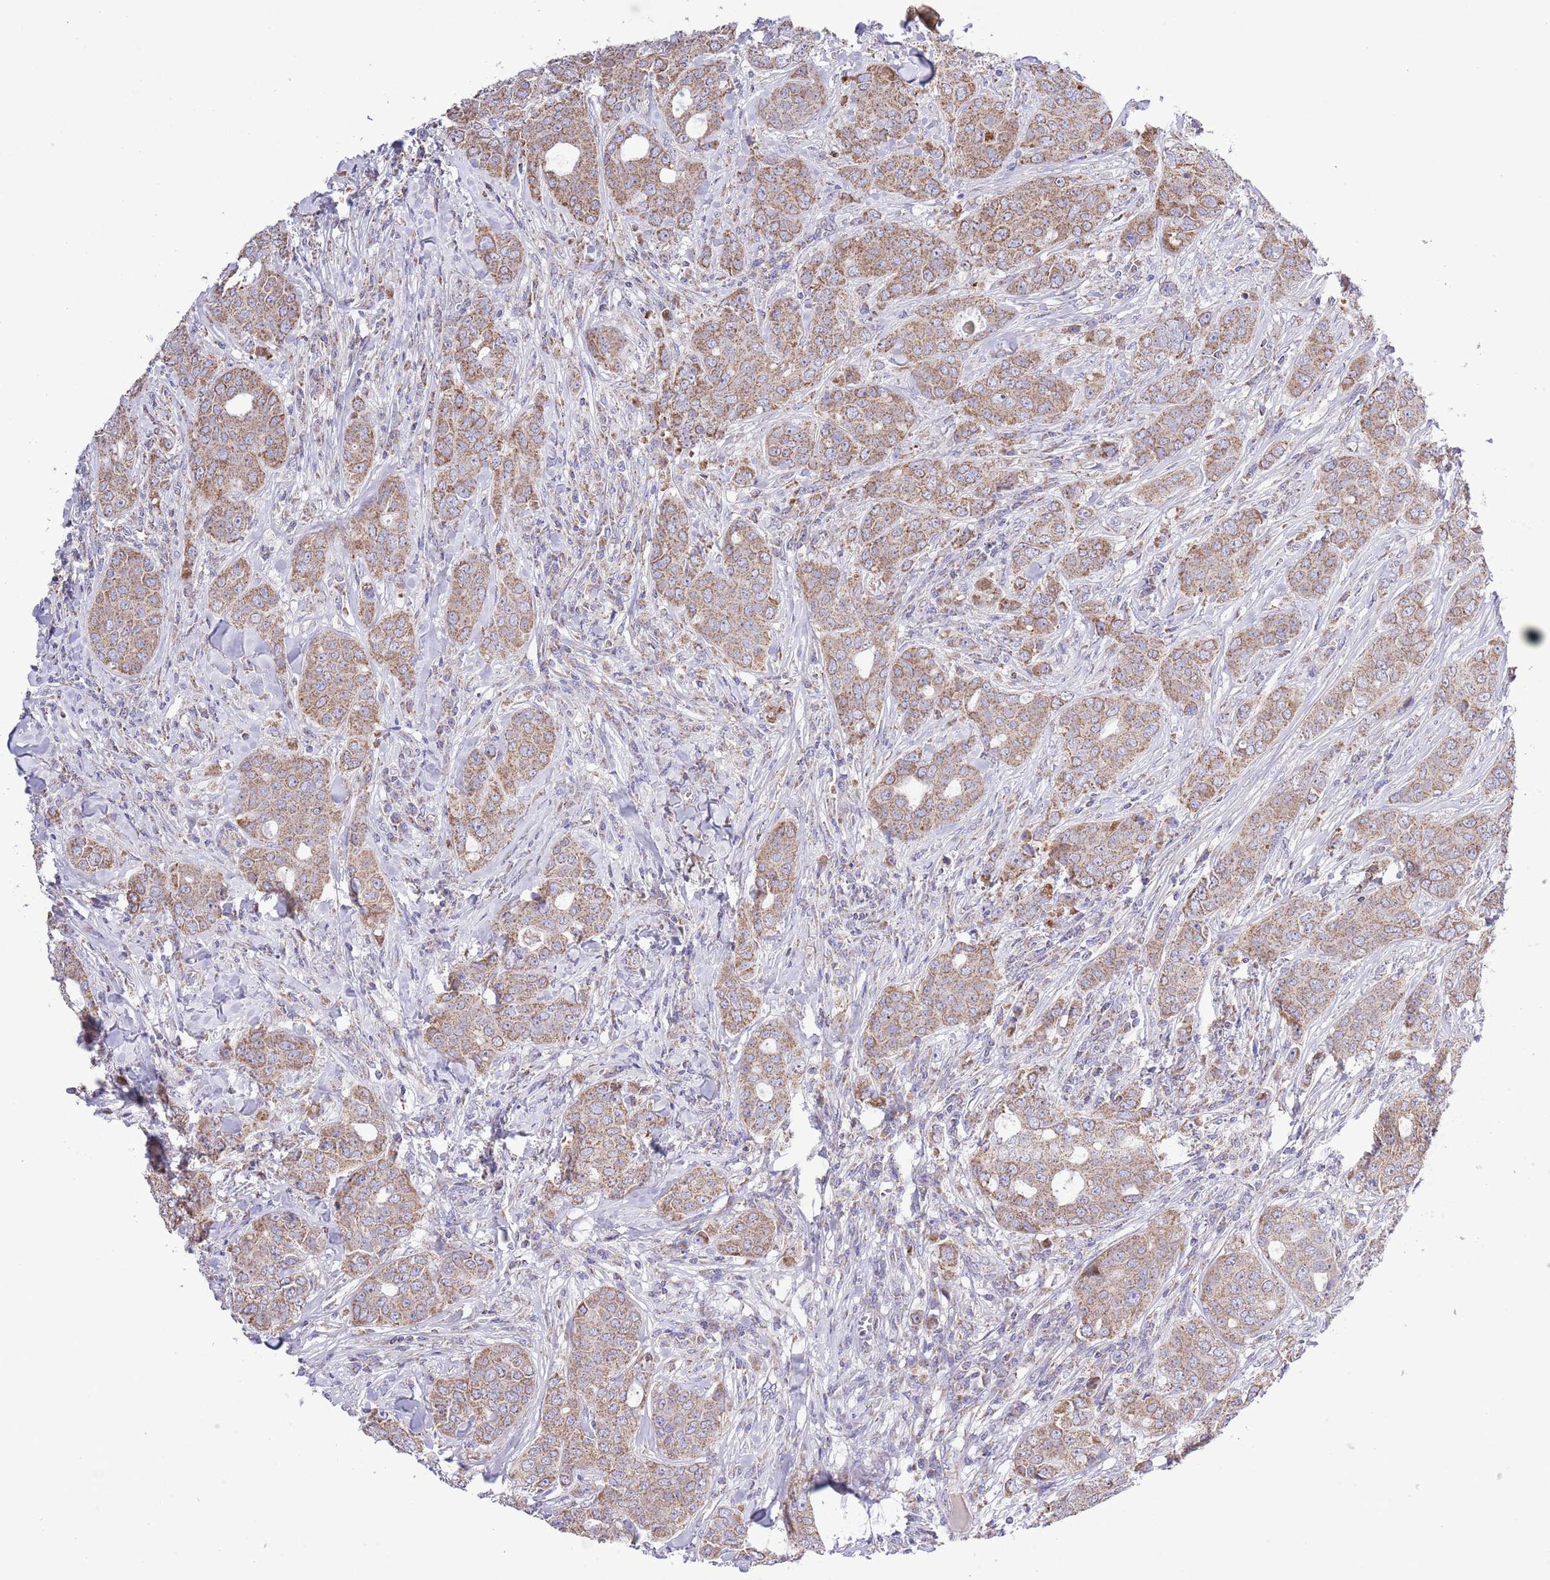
{"staining": {"intensity": "moderate", "quantity": ">75%", "location": "cytoplasmic/membranous"}, "tissue": "breast cancer", "cell_type": "Tumor cells", "image_type": "cancer", "snomed": [{"axis": "morphology", "description": "Duct carcinoma"}, {"axis": "topography", "description": "Breast"}], "caption": "High-power microscopy captured an IHC histopathology image of breast cancer (invasive ductal carcinoma), revealing moderate cytoplasmic/membranous expression in about >75% of tumor cells. Immunohistochemistry stains the protein in brown and the nuclei are stained blue.", "gene": "TEKTIP1", "patient": {"sex": "female", "age": 43}}